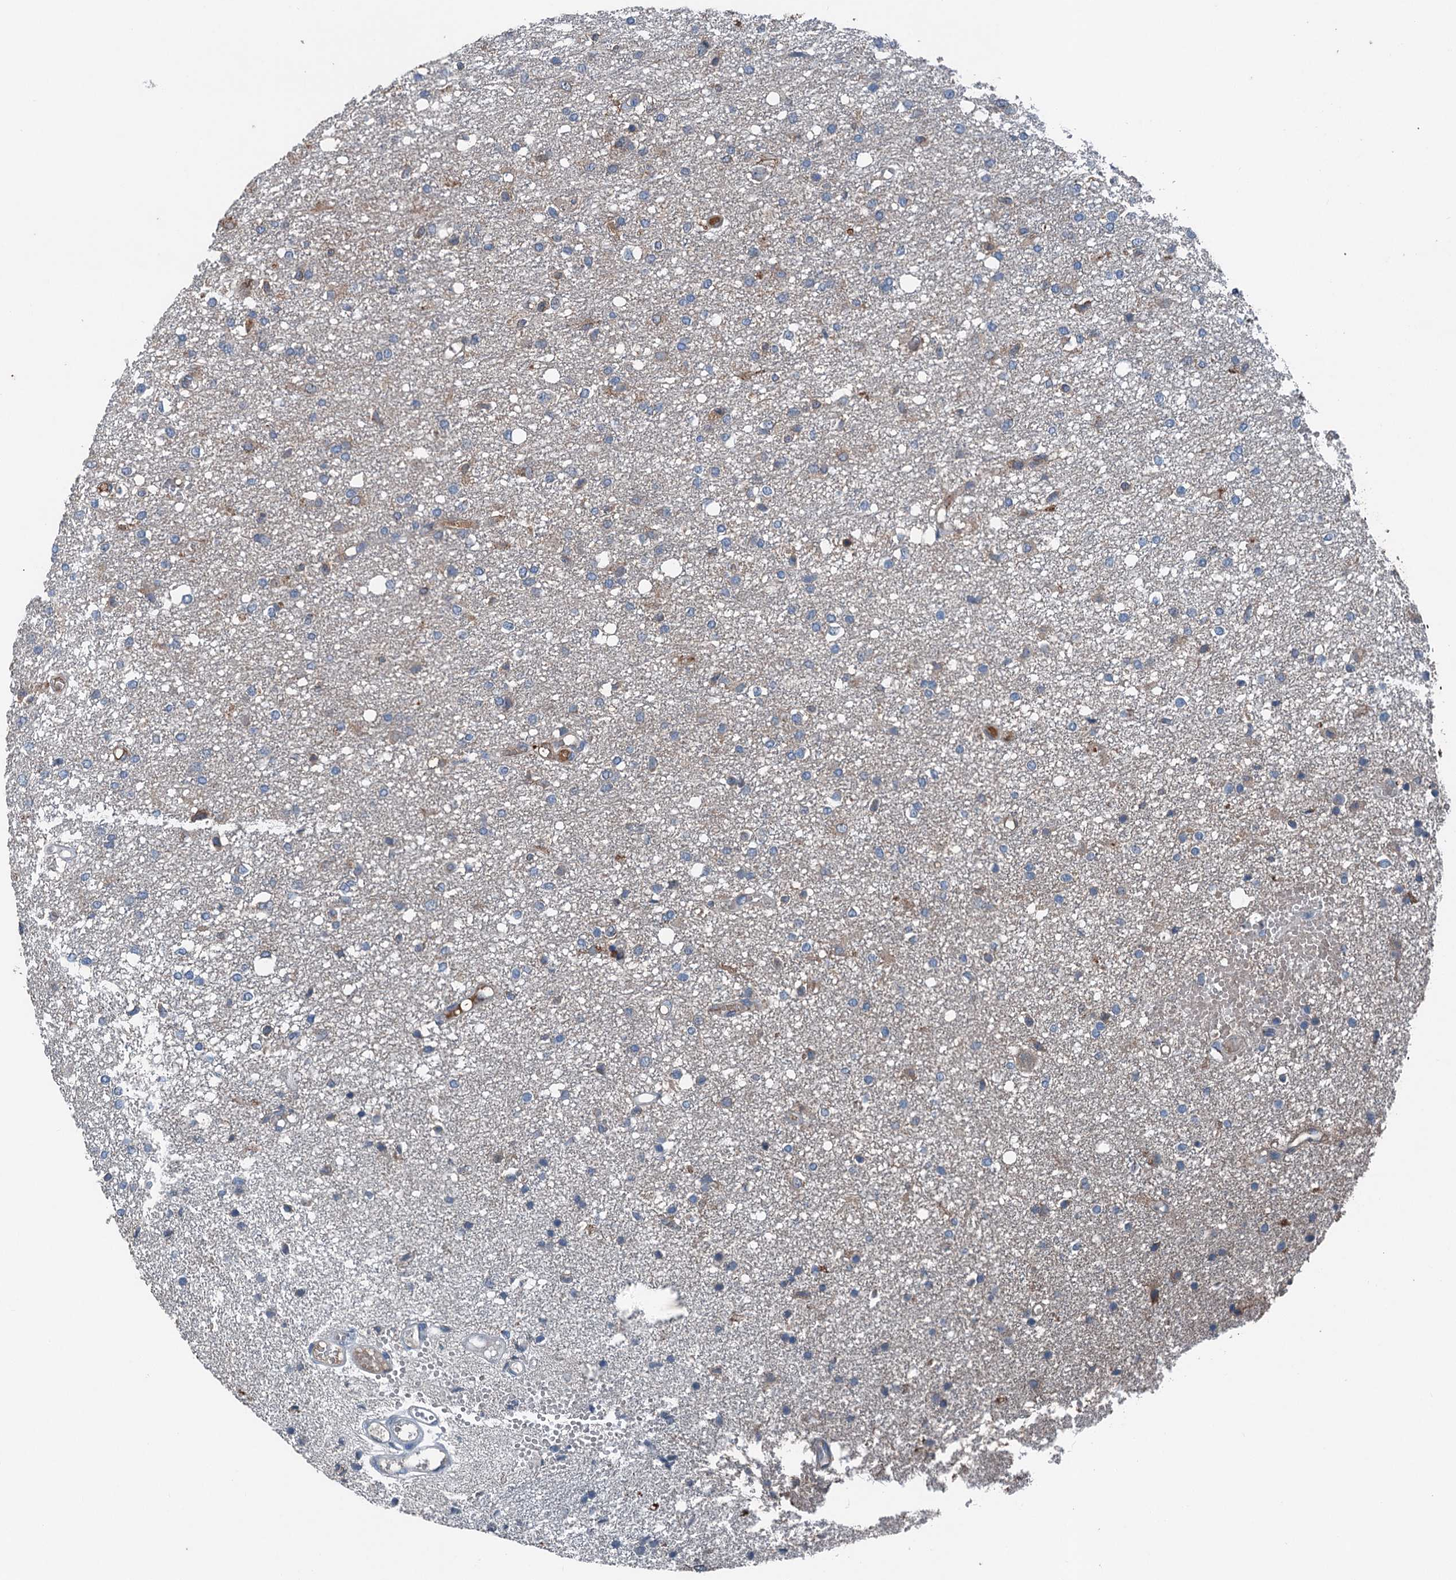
{"staining": {"intensity": "weak", "quantity": "25%-75%", "location": "cytoplasmic/membranous"}, "tissue": "glioma", "cell_type": "Tumor cells", "image_type": "cancer", "snomed": [{"axis": "morphology", "description": "Glioma, malignant, High grade"}, {"axis": "topography", "description": "Brain"}], "caption": "Protein staining of glioma tissue shows weak cytoplasmic/membranous positivity in approximately 25%-75% of tumor cells. (DAB IHC with brightfield microscopy, high magnification).", "gene": "PDSS1", "patient": {"sex": "female", "age": 59}}